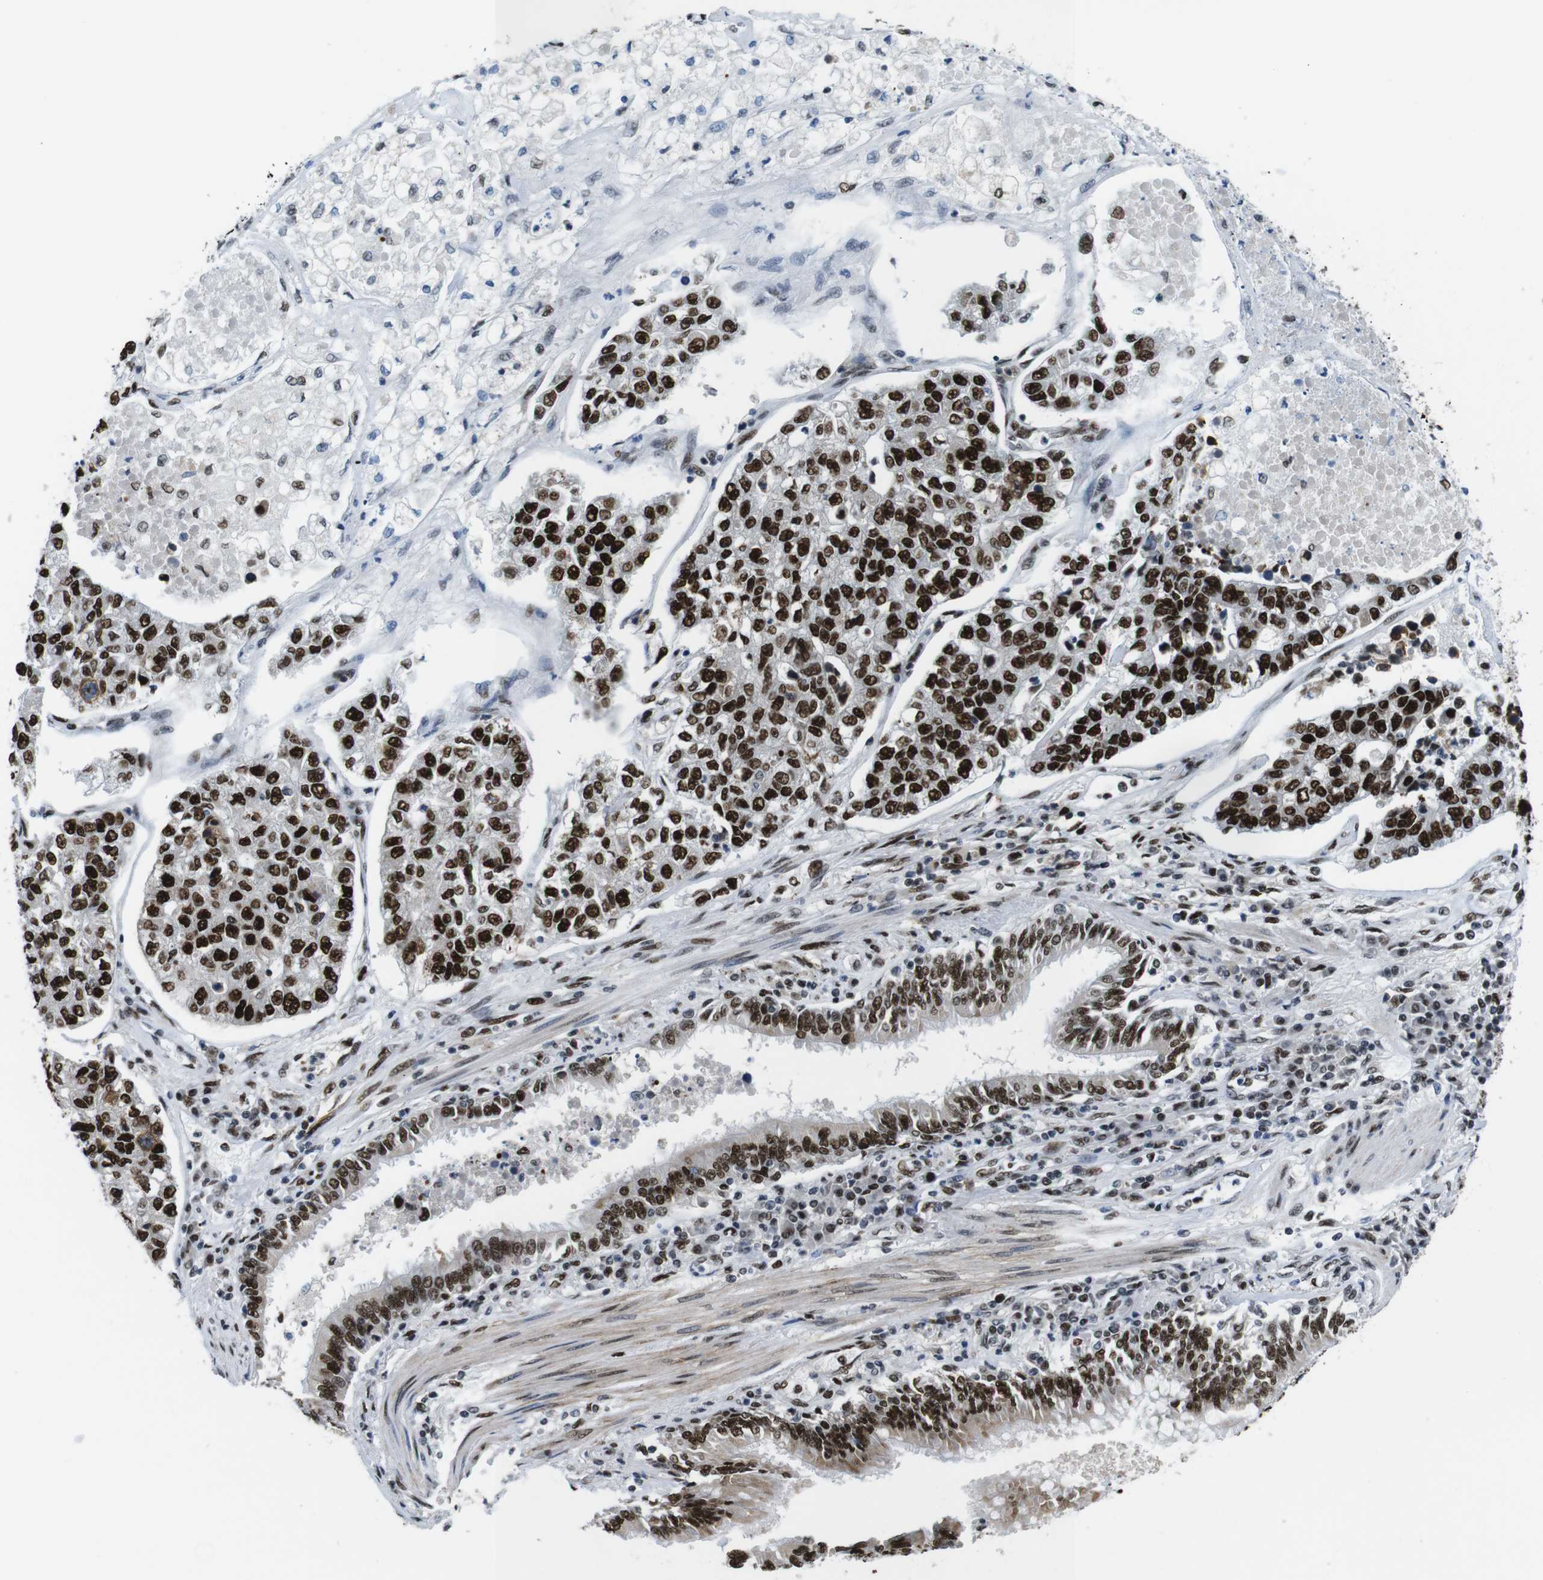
{"staining": {"intensity": "strong", "quantity": ">75%", "location": "nuclear"}, "tissue": "lung cancer", "cell_type": "Tumor cells", "image_type": "cancer", "snomed": [{"axis": "morphology", "description": "Adenocarcinoma, NOS"}, {"axis": "topography", "description": "Lung"}], "caption": "A brown stain labels strong nuclear expression of a protein in lung adenocarcinoma tumor cells.", "gene": "PSME3", "patient": {"sex": "male", "age": 49}}